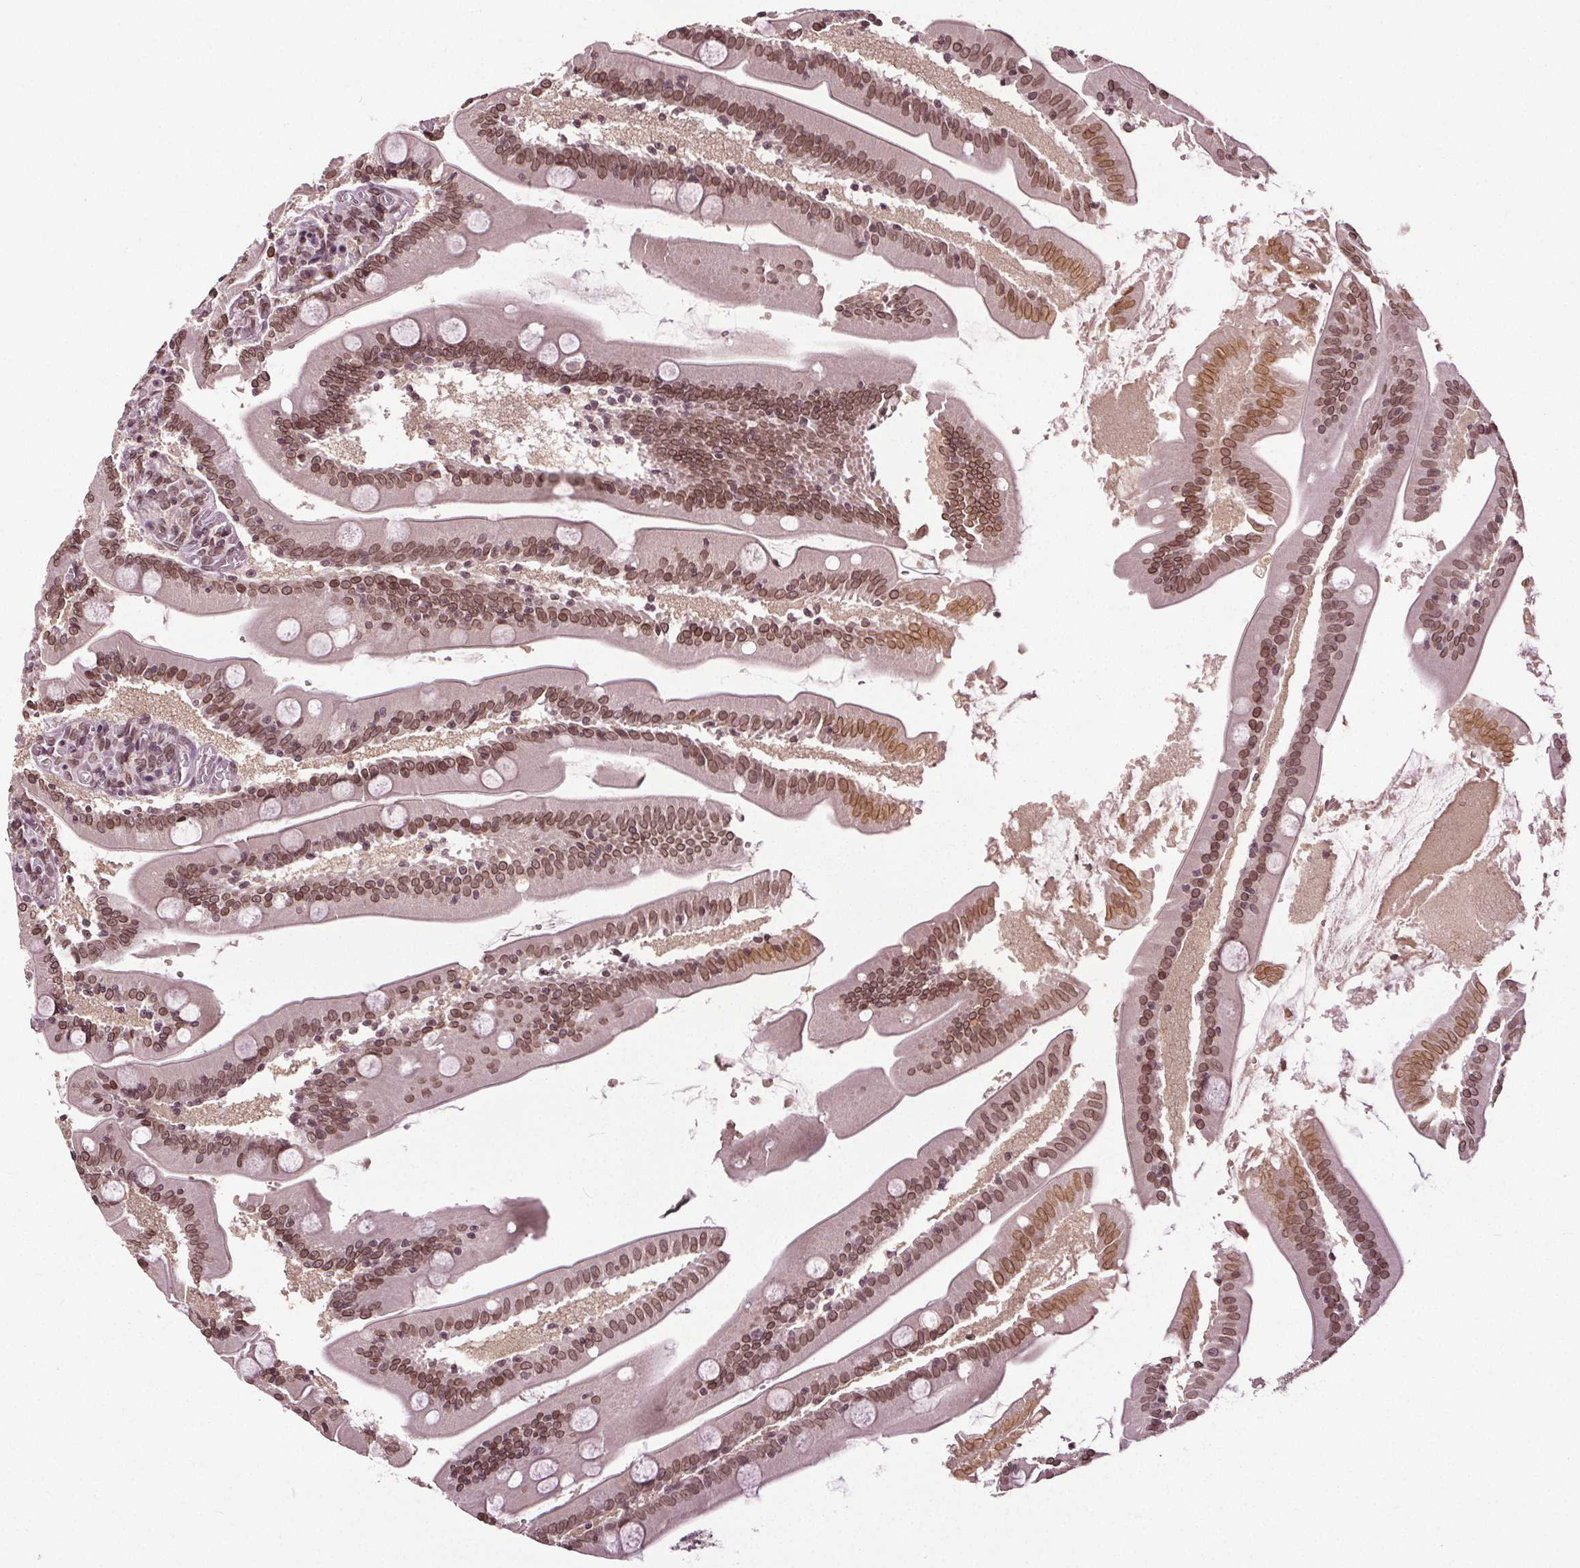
{"staining": {"intensity": "moderate", "quantity": ">75%", "location": "cytoplasmic/membranous,nuclear"}, "tissue": "small intestine", "cell_type": "Glandular cells", "image_type": "normal", "snomed": [{"axis": "morphology", "description": "Normal tissue, NOS"}, {"axis": "topography", "description": "Small intestine"}], "caption": "Protein staining of unremarkable small intestine shows moderate cytoplasmic/membranous,nuclear positivity in about >75% of glandular cells. Using DAB (brown) and hematoxylin (blue) stains, captured at high magnification using brightfield microscopy.", "gene": "TTC39C", "patient": {"sex": "male", "age": 37}}